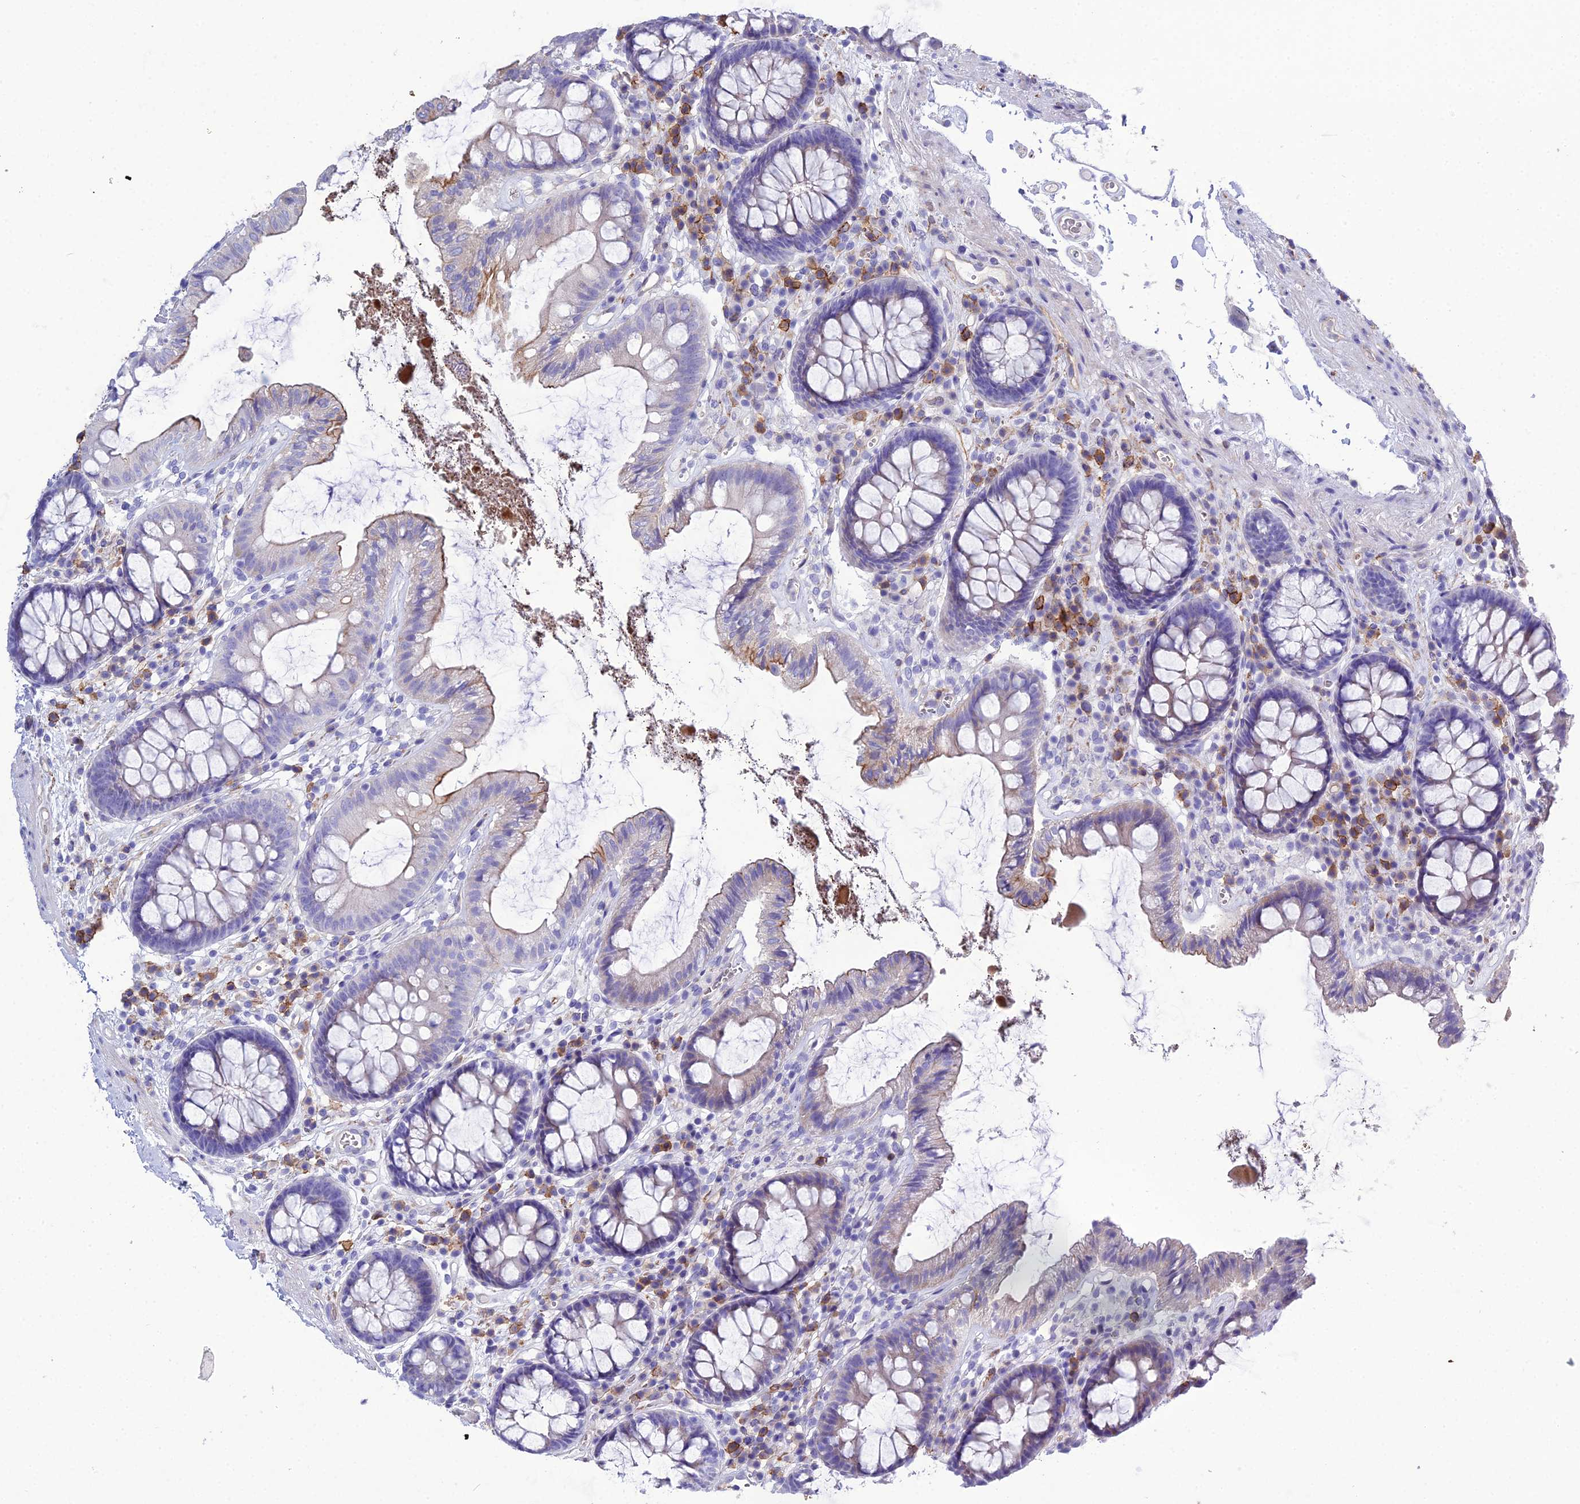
{"staining": {"intensity": "weak", "quantity": ">75%", "location": "cytoplasmic/membranous"}, "tissue": "colon", "cell_type": "Endothelial cells", "image_type": "normal", "snomed": [{"axis": "morphology", "description": "Normal tissue, NOS"}, {"axis": "topography", "description": "Colon"}], "caption": "This micrograph reveals benign colon stained with immunohistochemistry to label a protein in brown. The cytoplasmic/membranous of endothelial cells show weak positivity for the protein. Nuclei are counter-stained blue.", "gene": "OR1Q1", "patient": {"sex": "male", "age": 84}}